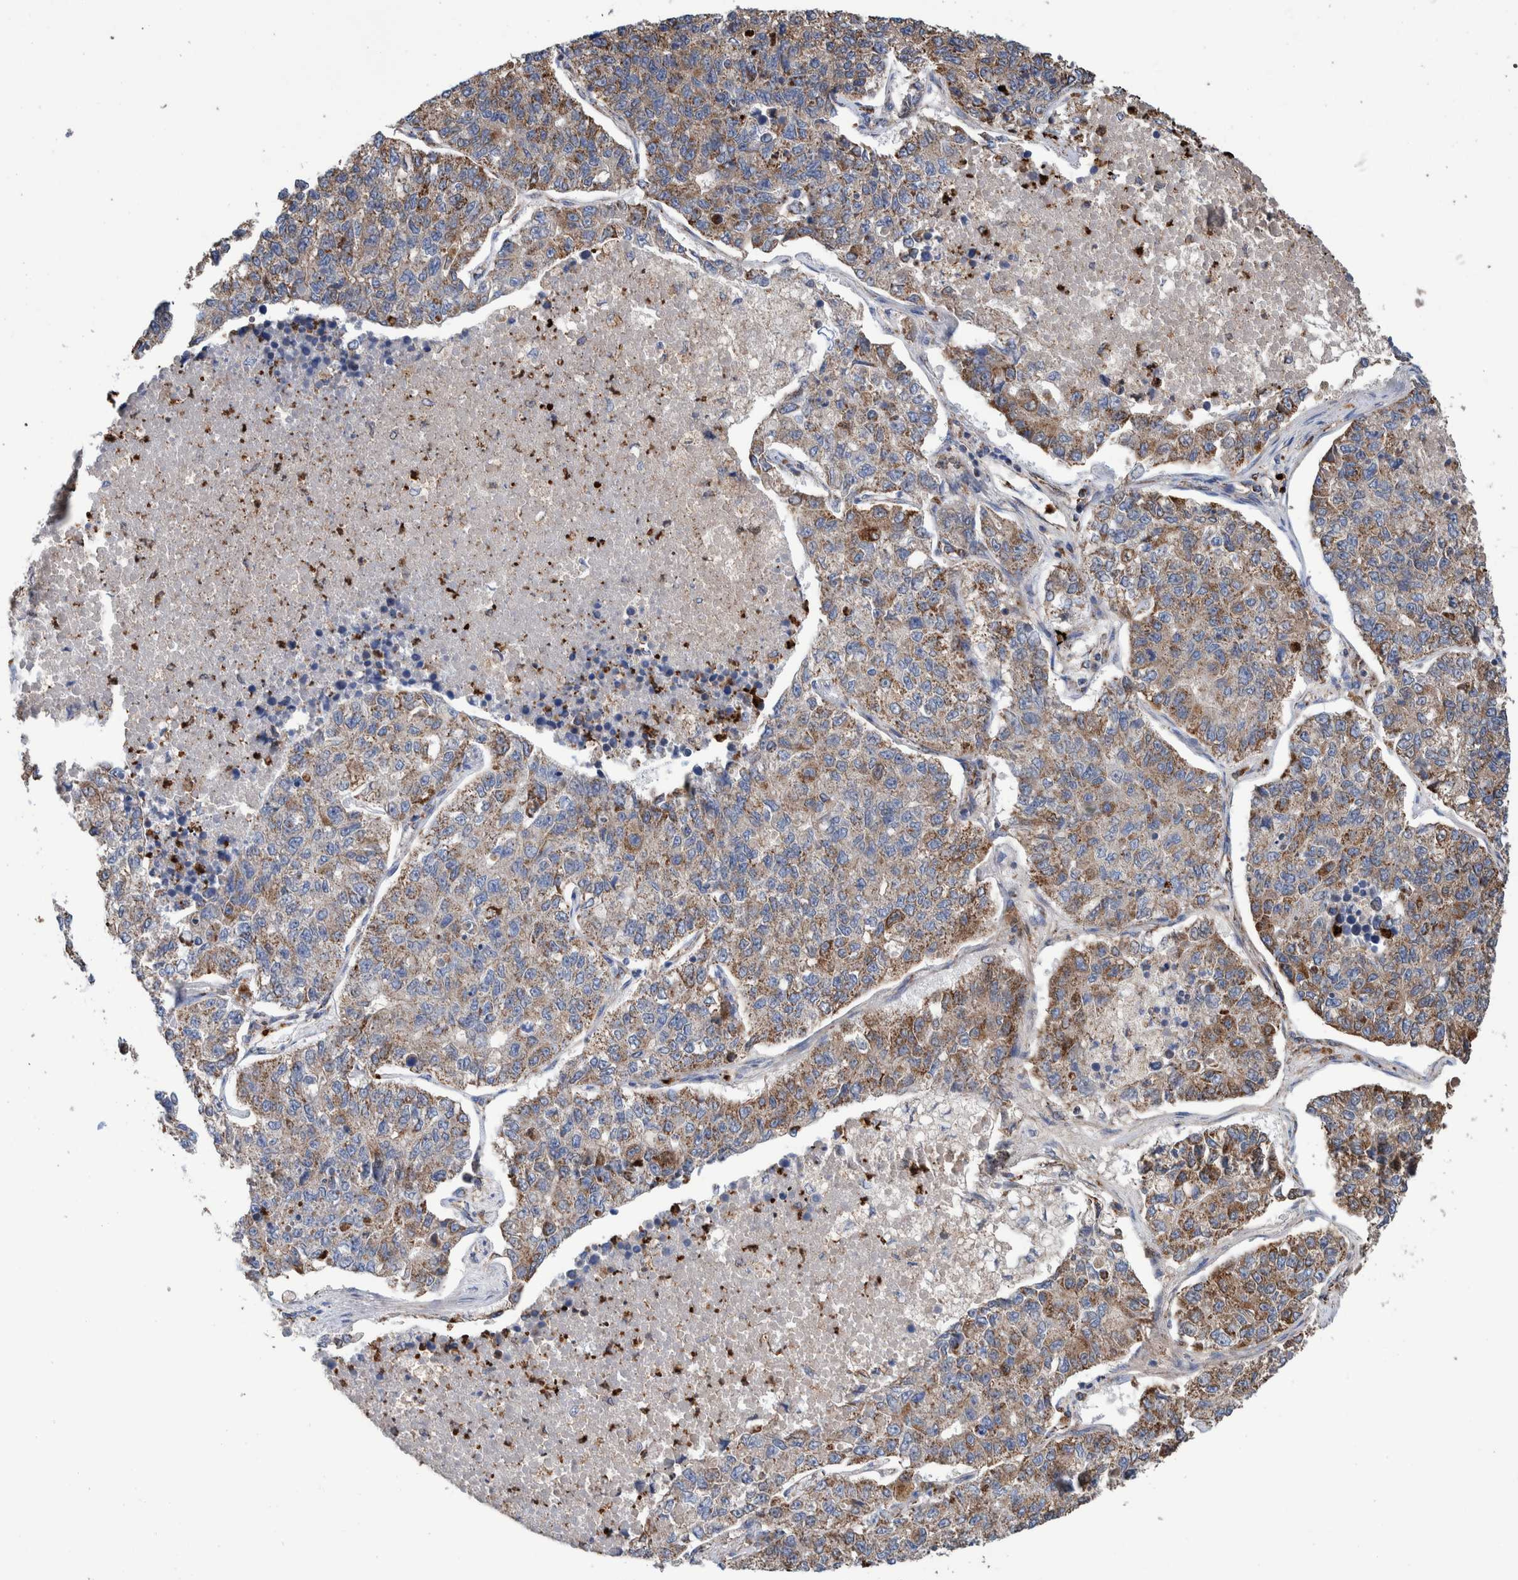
{"staining": {"intensity": "weak", "quantity": ">75%", "location": "cytoplasmic/membranous"}, "tissue": "lung cancer", "cell_type": "Tumor cells", "image_type": "cancer", "snomed": [{"axis": "morphology", "description": "Adenocarcinoma, NOS"}, {"axis": "topography", "description": "Lung"}], "caption": "DAB (3,3'-diaminobenzidine) immunohistochemical staining of lung cancer exhibits weak cytoplasmic/membranous protein expression in approximately >75% of tumor cells.", "gene": "DECR1", "patient": {"sex": "male", "age": 49}}